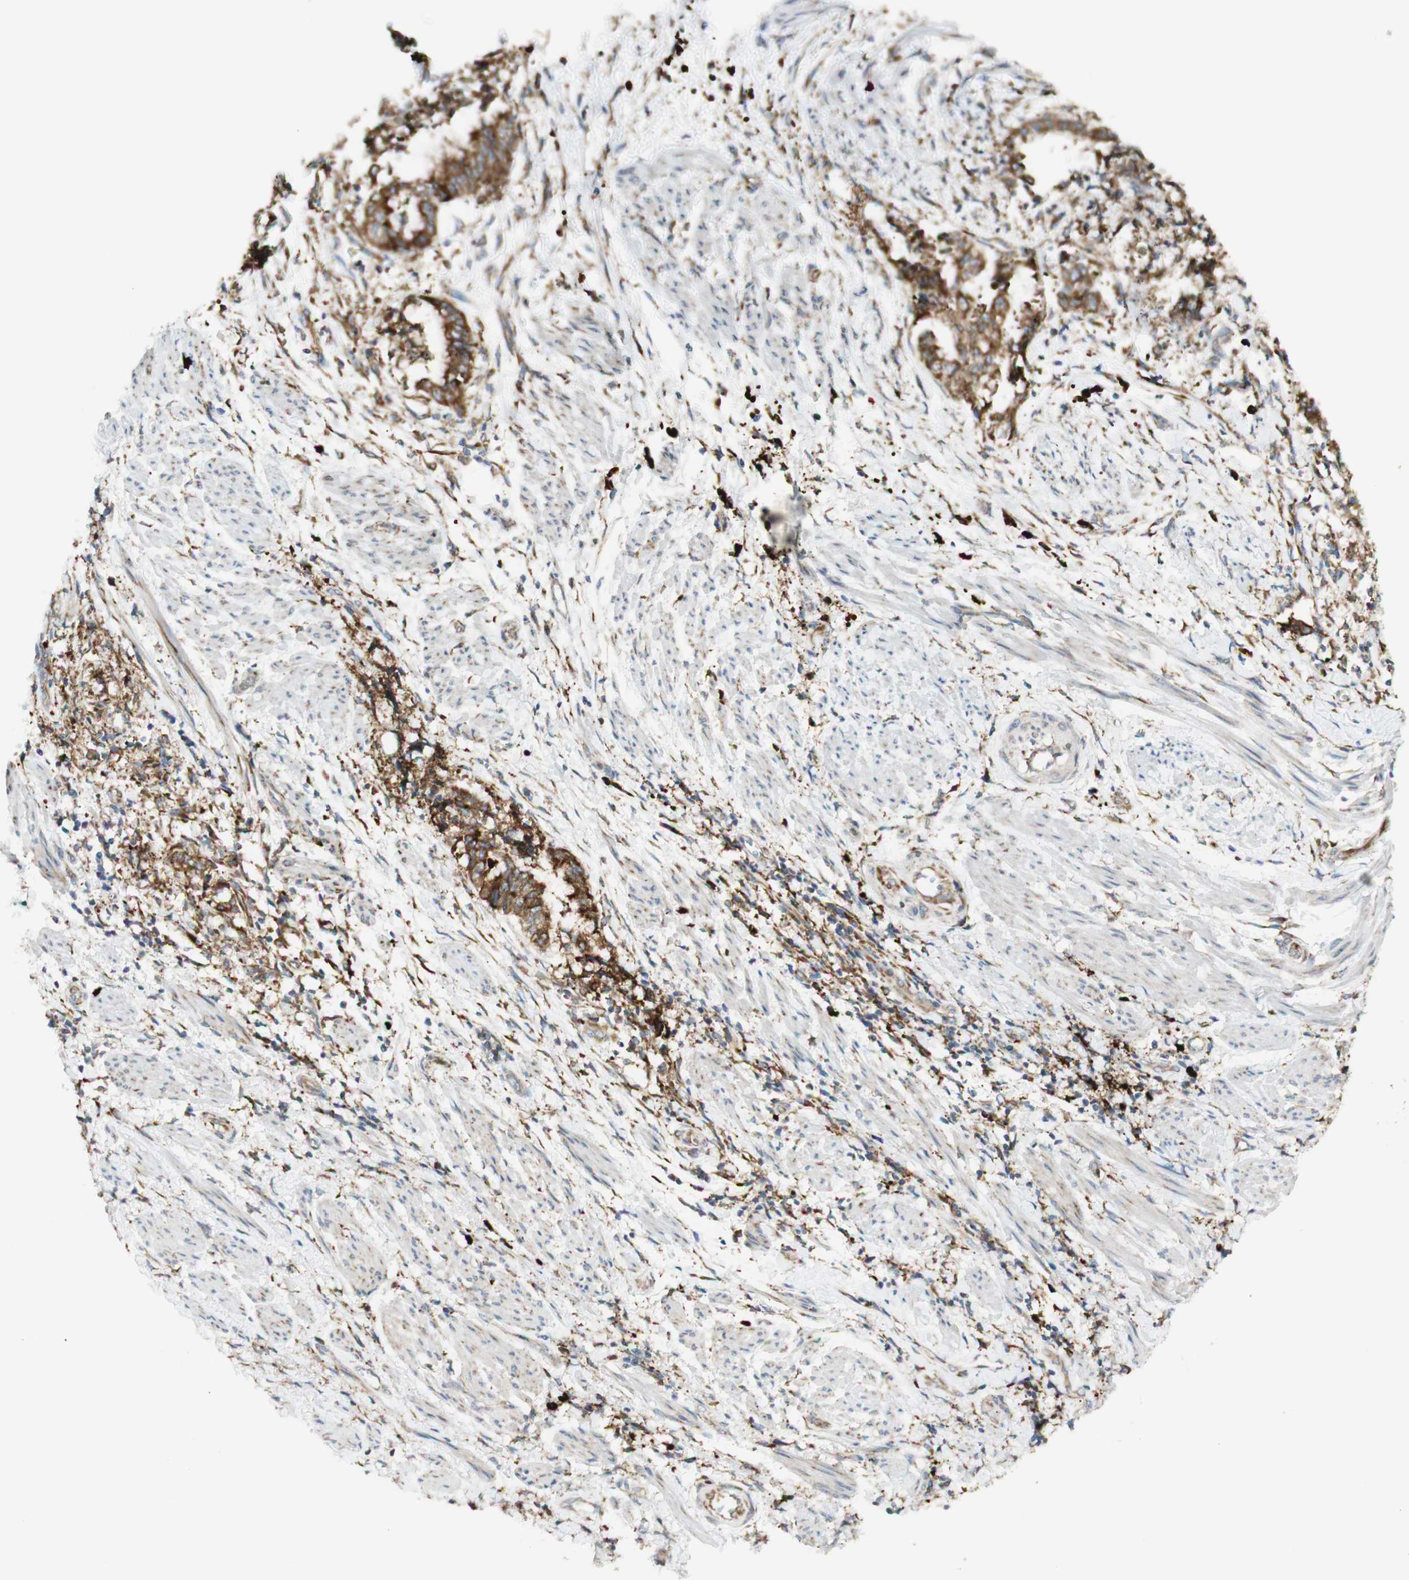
{"staining": {"intensity": "moderate", "quantity": ">75%", "location": "cytoplasmic/membranous"}, "tissue": "endometrial cancer", "cell_type": "Tumor cells", "image_type": "cancer", "snomed": [{"axis": "morphology", "description": "Necrosis, NOS"}, {"axis": "morphology", "description": "Adenocarcinoma, NOS"}, {"axis": "topography", "description": "Endometrium"}], "caption": "Approximately >75% of tumor cells in human adenocarcinoma (endometrial) display moderate cytoplasmic/membranous protein positivity as visualized by brown immunohistochemical staining.", "gene": "MANF", "patient": {"sex": "female", "age": 79}}